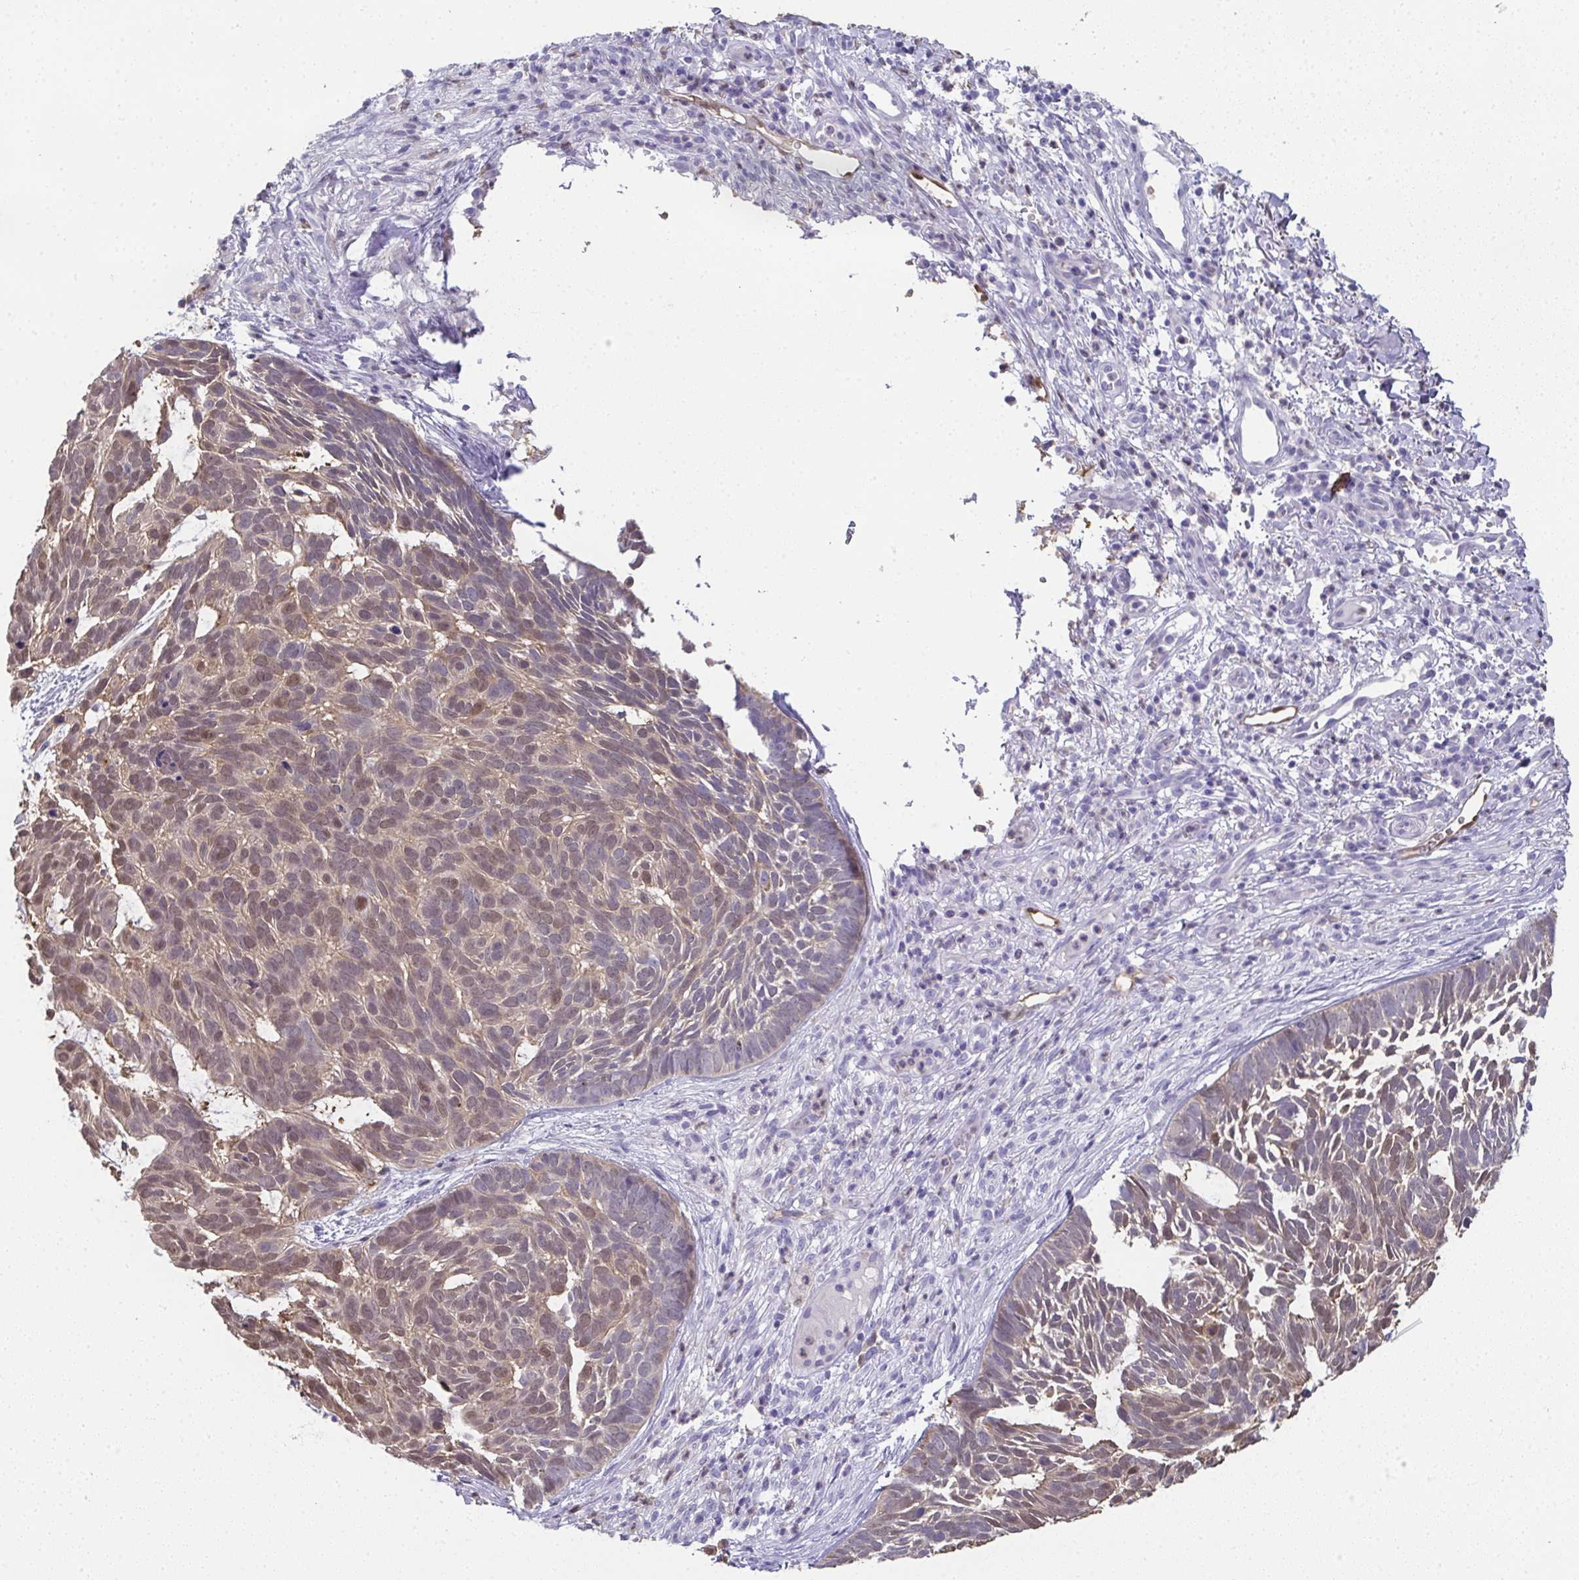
{"staining": {"intensity": "weak", "quantity": ">75%", "location": "cytoplasmic/membranous,nuclear"}, "tissue": "skin cancer", "cell_type": "Tumor cells", "image_type": "cancer", "snomed": [{"axis": "morphology", "description": "Basal cell carcinoma"}, {"axis": "topography", "description": "Skin"}], "caption": "Basal cell carcinoma (skin) was stained to show a protein in brown. There is low levels of weak cytoplasmic/membranous and nuclear staining in approximately >75% of tumor cells. Nuclei are stained in blue.", "gene": "RBP1", "patient": {"sex": "male", "age": 78}}